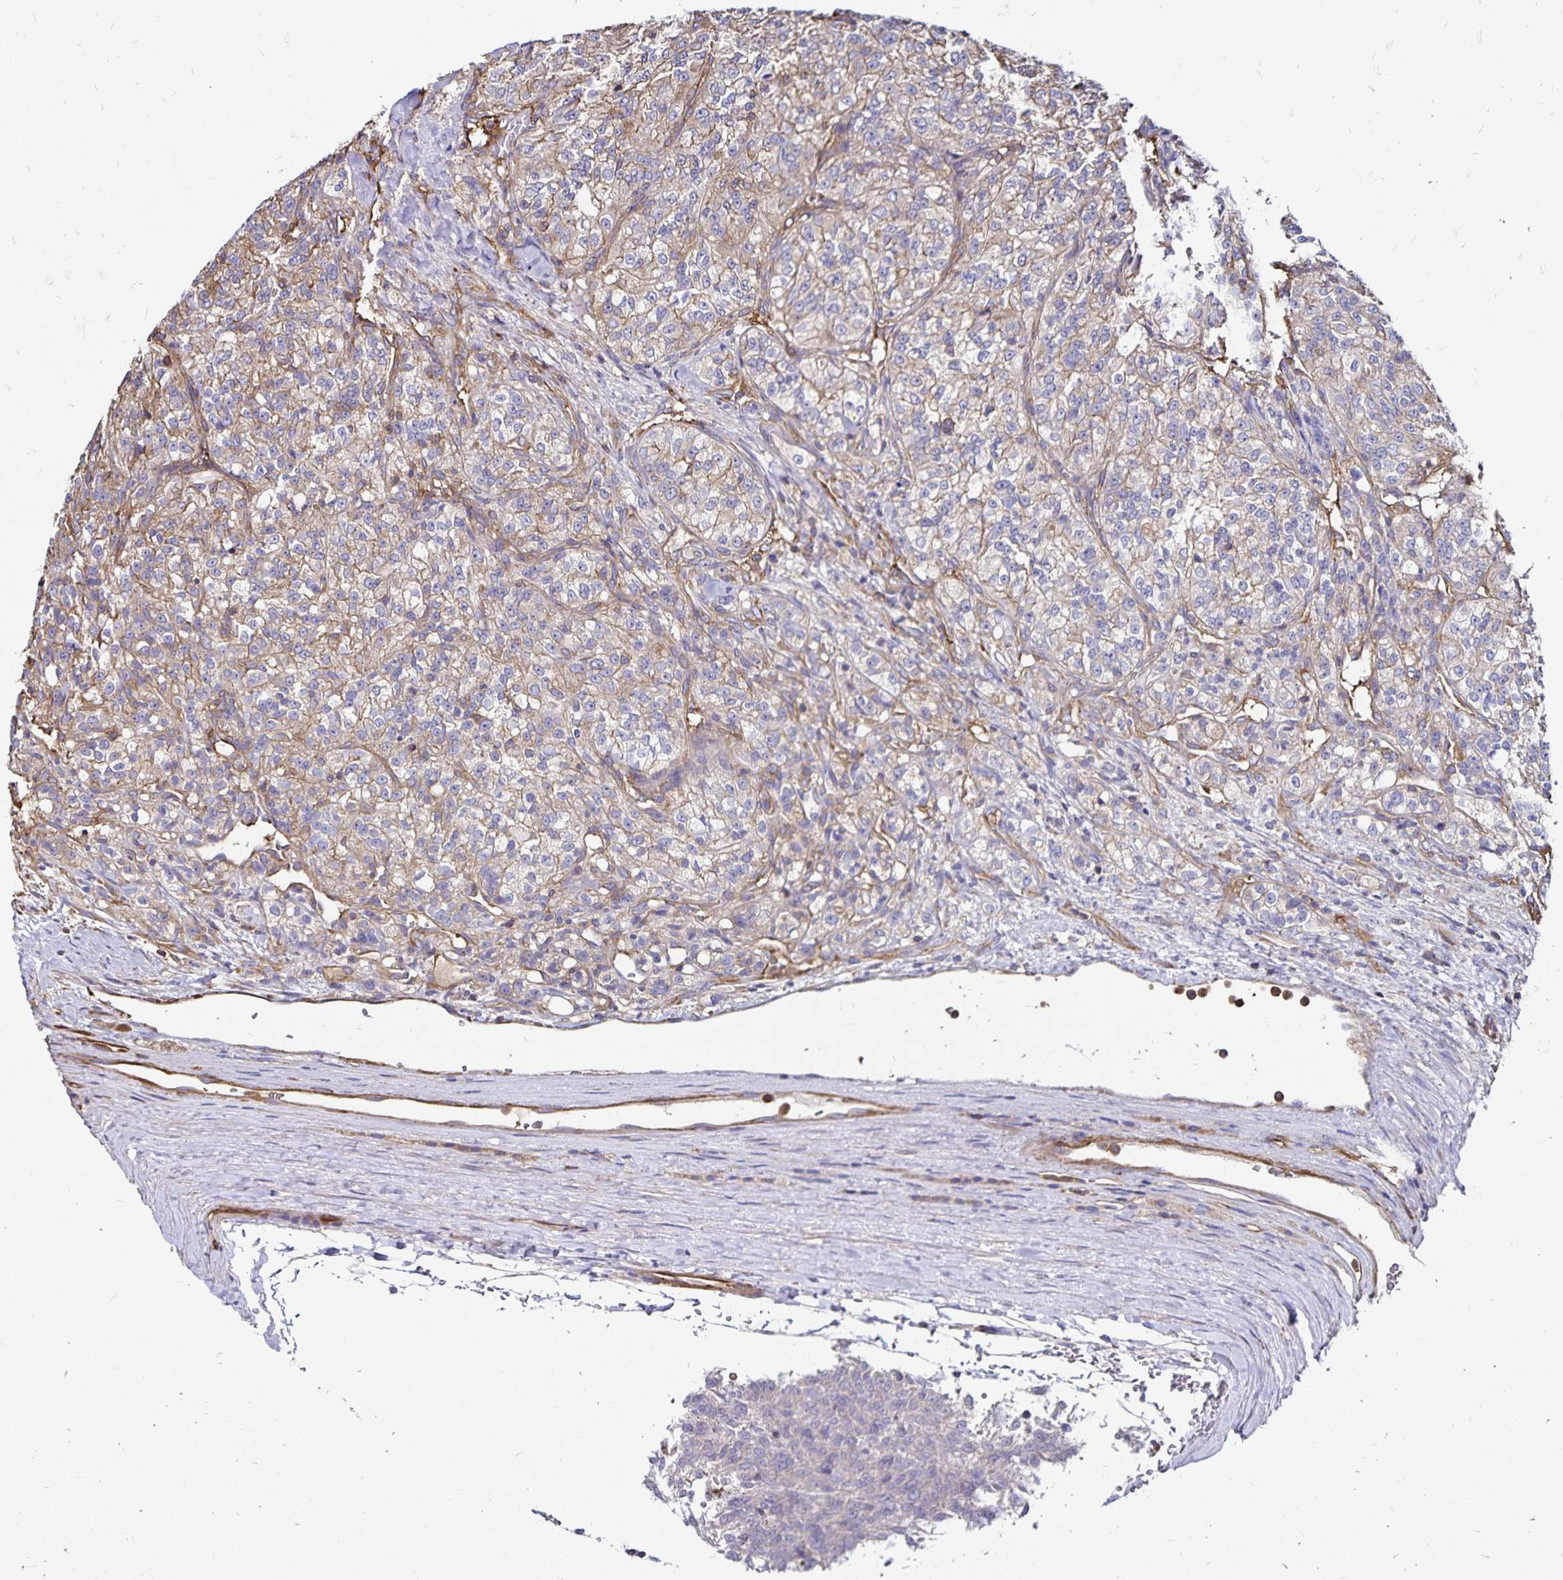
{"staining": {"intensity": "weak", "quantity": "25%-75%", "location": "cytoplasmic/membranous"}, "tissue": "renal cancer", "cell_type": "Tumor cells", "image_type": "cancer", "snomed": [{"axis": "morphology", "description": "Adenocarcinoma, NOS"}, {"axis": "topography", "description": "Kidney"}], "caption": "A high-resolution photomicrograph shows immunohistochemistry staining of renal adenocarcinoma, which displays weak cytoplasmic/membranous staining in about 25%-75% of tumor cells.", "gene": "RPRML", "patient": {"sex": "female", "age": 63}}